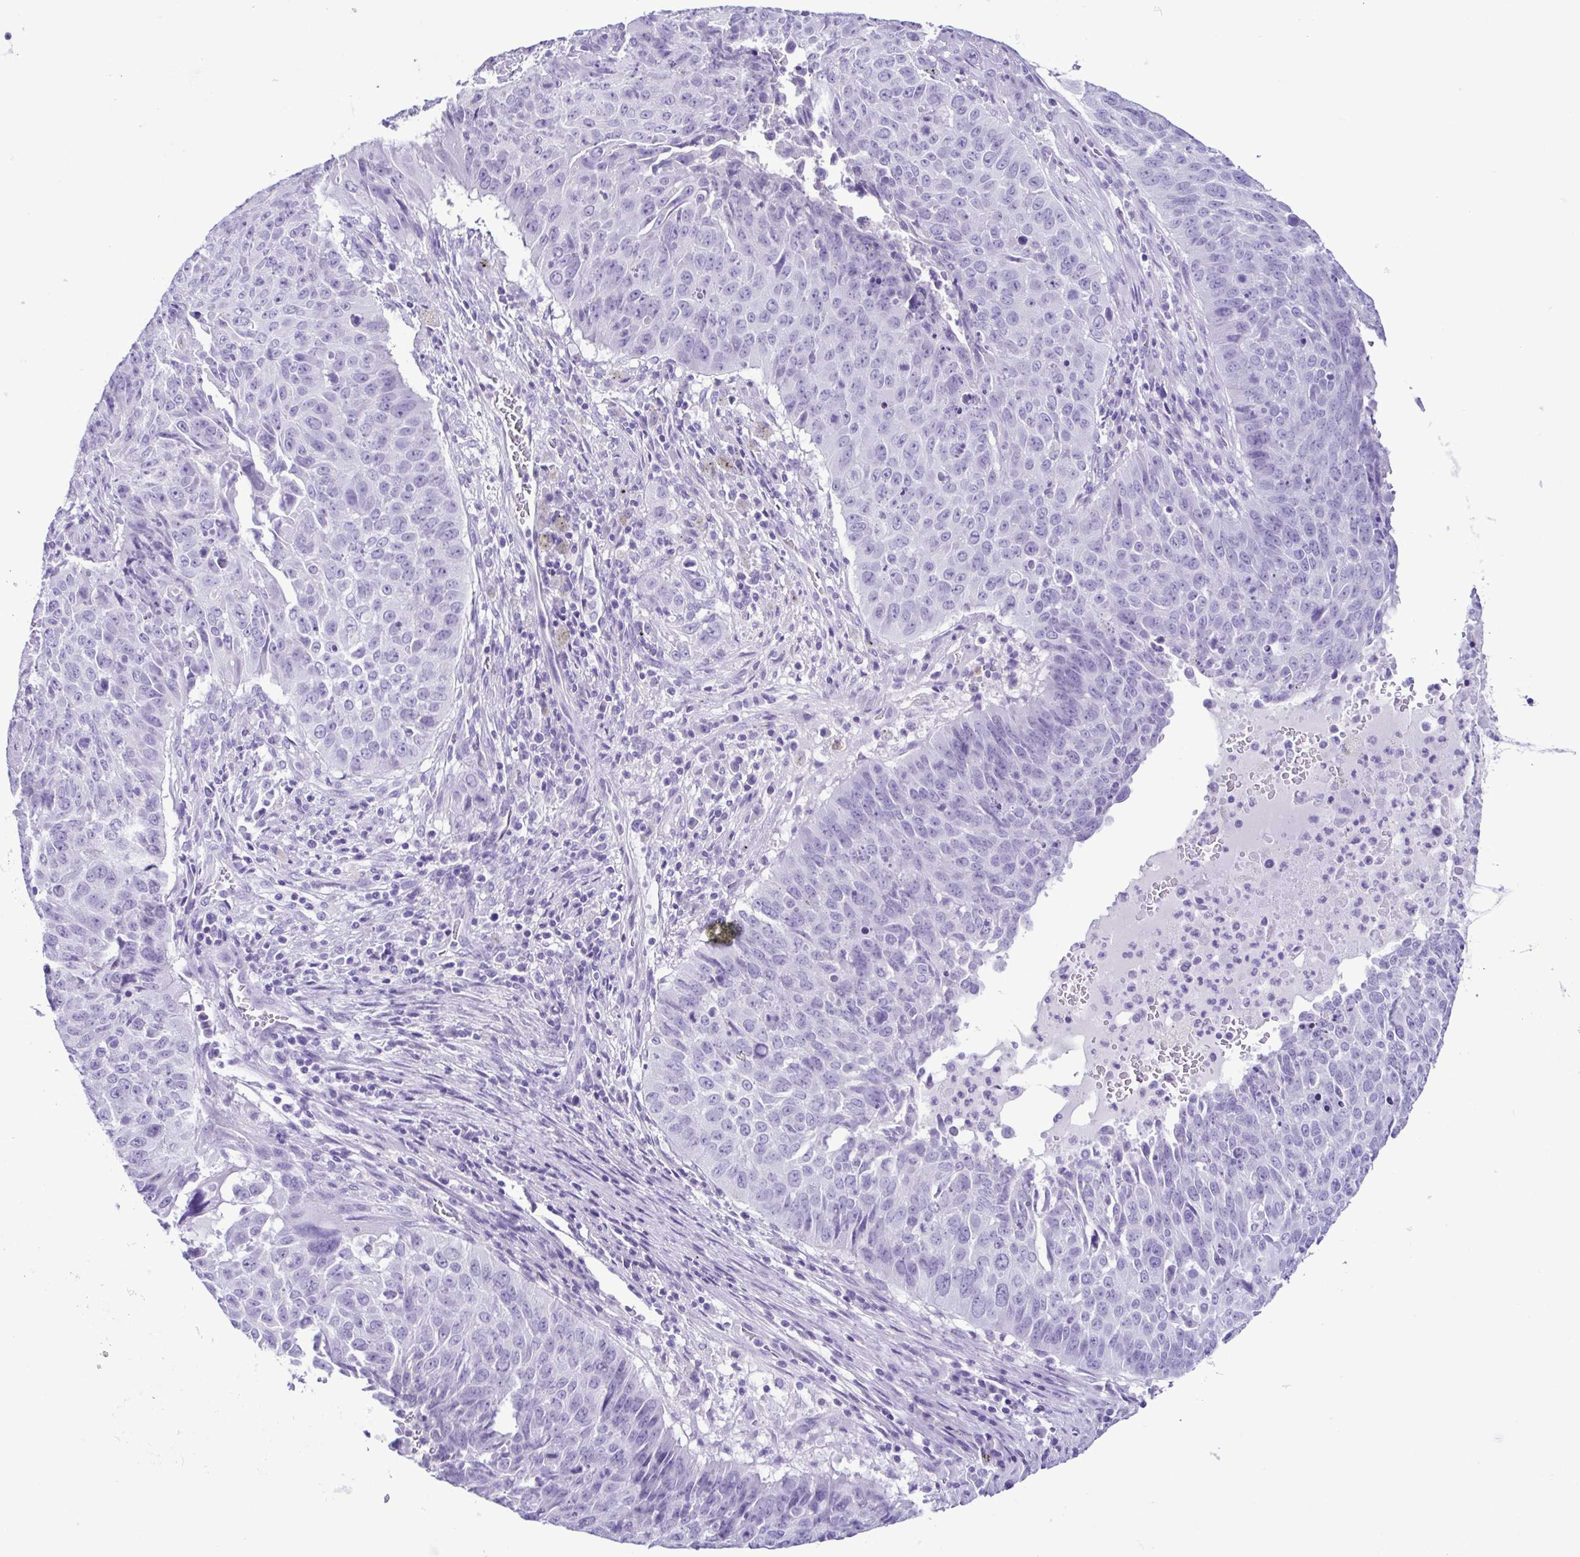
{"staining": {"intensity": "negative", "quantity": "none", "location": "none"}, "tissue": "lung cancer", "cell_type": "Tumor cells", "image_type": "cancer", "snomed": [{"axis": "morphology", "description": "Normal tissue, NOS"}, {"axis": "morphology", "description": "Squamous cell carcinoma, NOS"}, {"axis": "topography", "description": "Bronchus"}, {"axis": "topography", "description": "Lung"}], "caption": "There is no significant positivity in tumor cells of lung cancer (squamous cell carcinoma).", "gene": "SPATA16", "patient": {"sex": "male", "age": 64}}